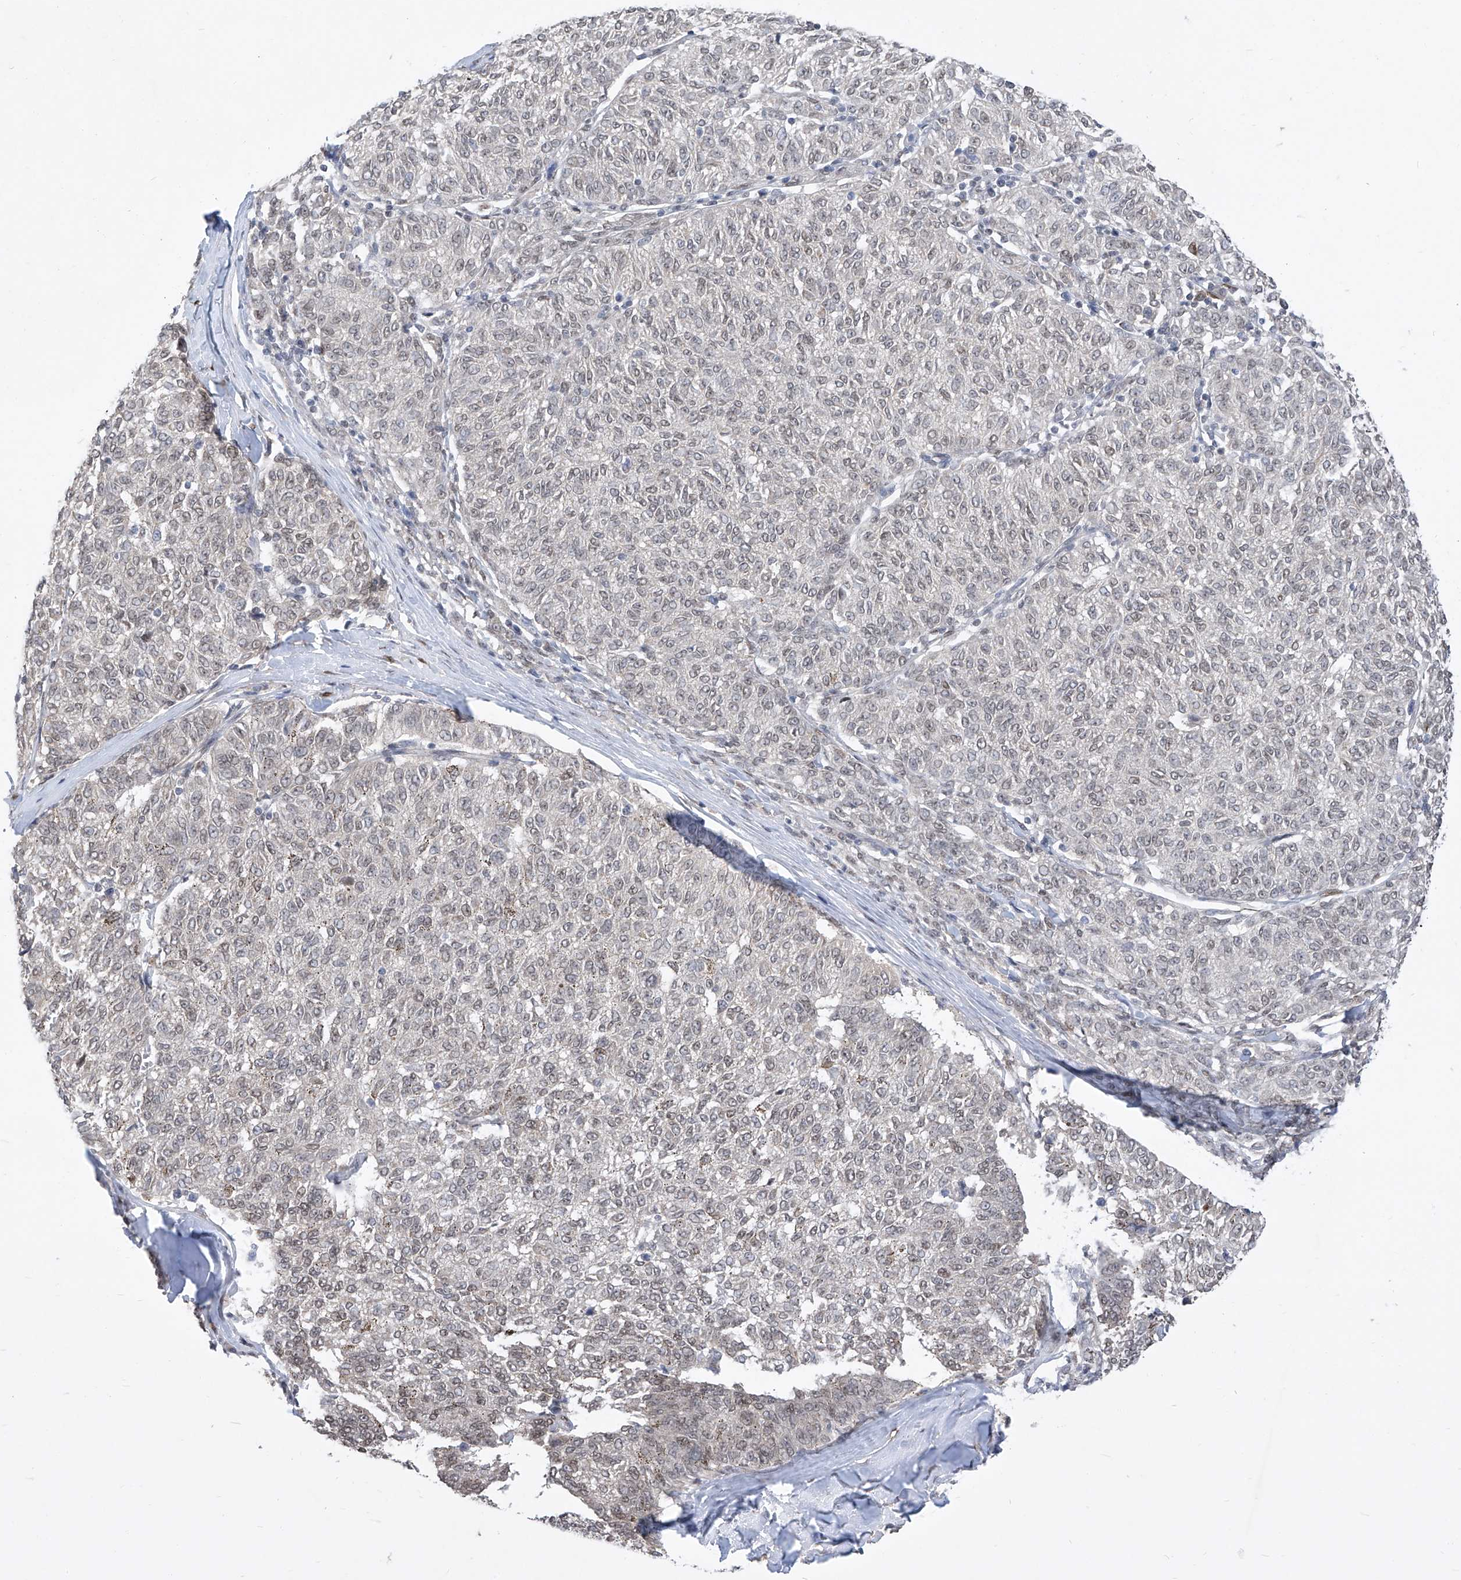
{"staining": {"intensity": "negative", "quantity": "none", "location": "none"}, "tissue": "melanoma", "cell_type": "Tumor cells", "image_type": "cancer", "snomed": [{"axis": "morphology", "description": "Malignant melanoma, NOS"}, {"axis": "topography", "description": "Skin"}], "caption": "Melanoma was stained to show a protein in brown. There is no significant expression in tumor cells. The staining was performed using DAB (3,3'-diaminobenzidine) to visualize the protein expression in brown, while the nuclei were stained in blue with hematoxylin (Magnification: 20x).", "gene": "CETN2", "patient": {"sex": "female", "age": 72}}